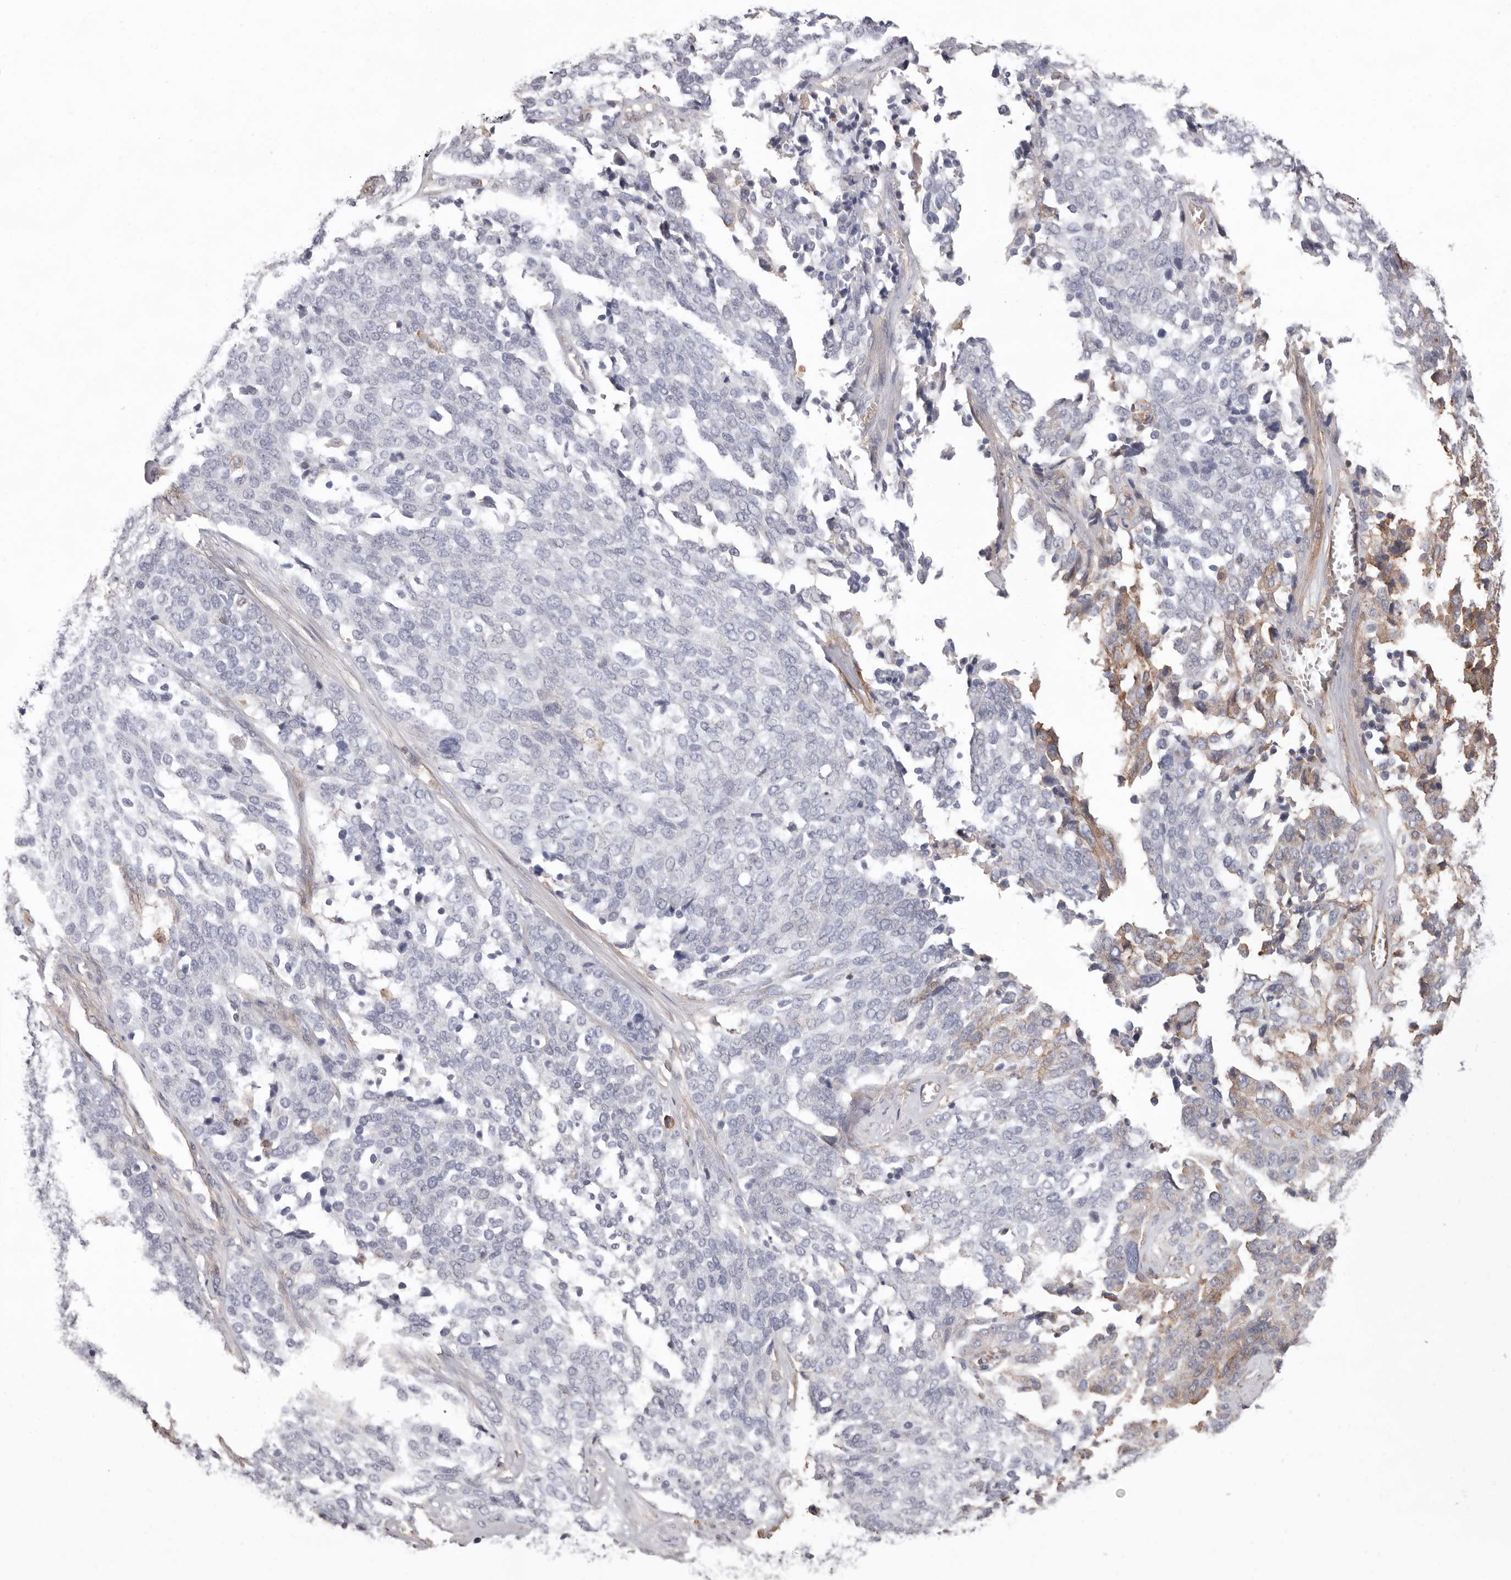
{"staining": {"intensity": "negative", "quantity": "none", "location": "none"}, "tissue": "ovarian cancer", "cell_type": "Tumor cells", "image_type": "cancer", "snomed": [{"axis": "morphology", "description": "Cystadenocarcinoma, serous, NOS"}, {"axis": "topography", "description": "Ovary"}], "caption": "Serous cystadenocarcinoma (ovarian) stained for a protein using immunohistochemistry demonstrates no staining tumor cells.", "gene": "MMACHC", "patient": {"sex": "female", "age": 44}}